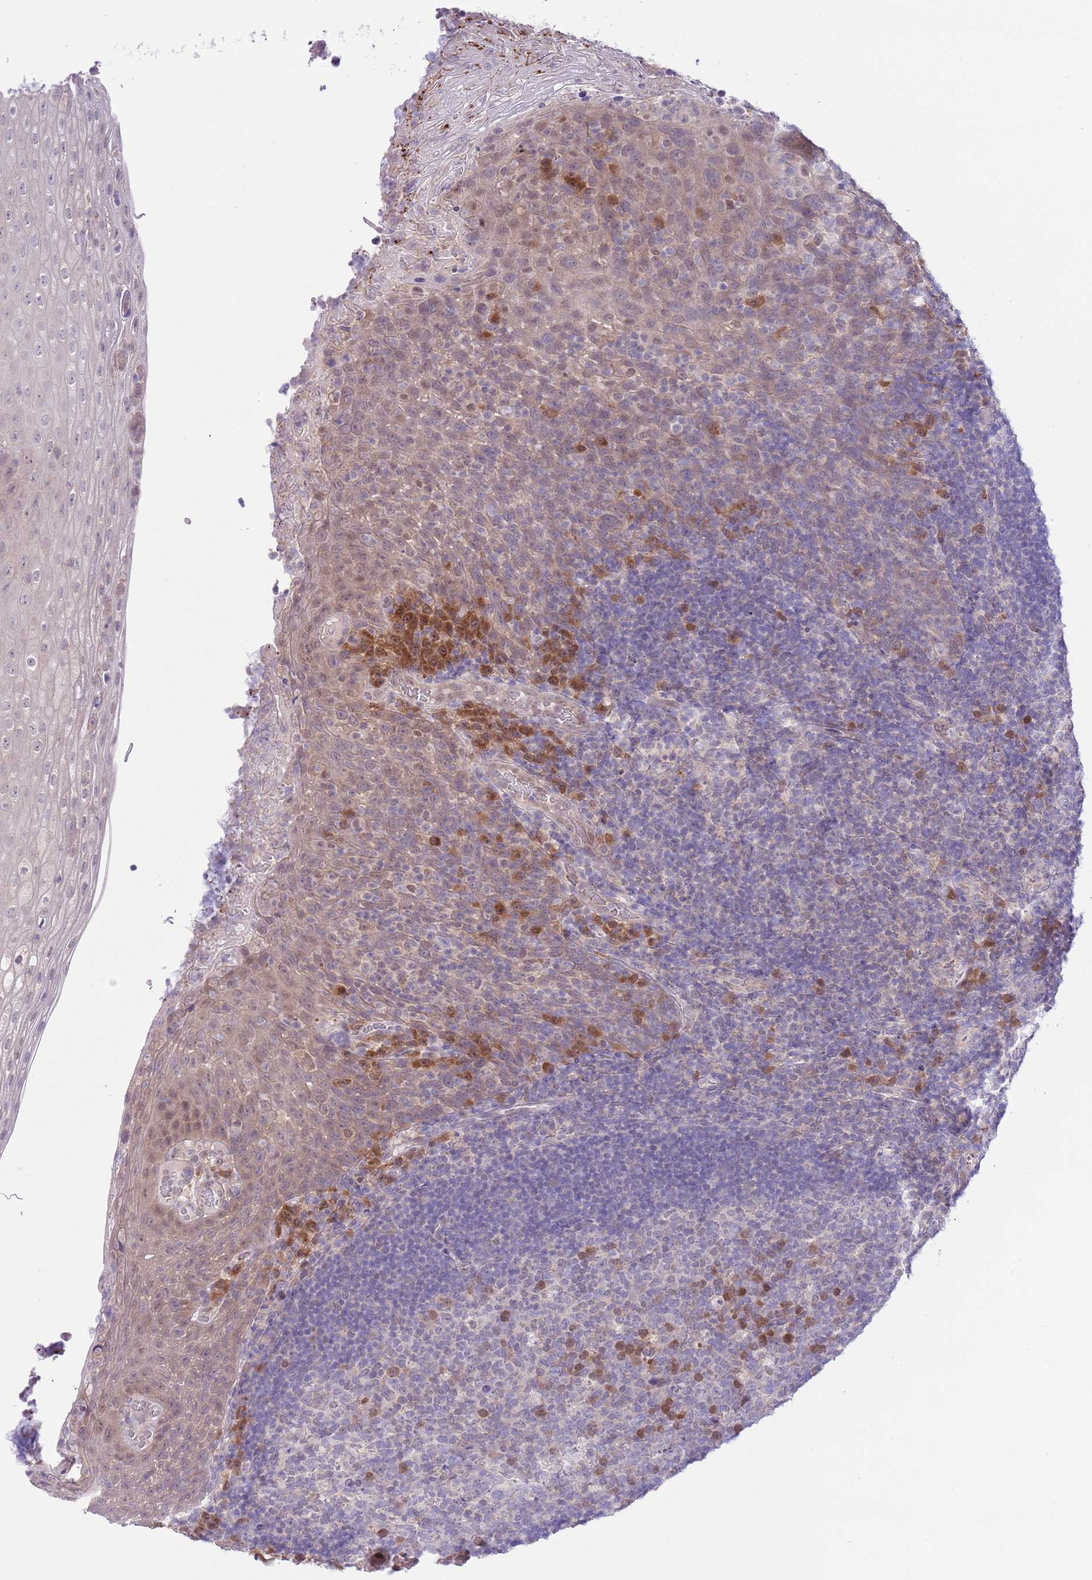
{"staining": {"intensity": "strong", "quantity": "<25%", "location": "cytoplasmic/membranous"}, "tissue": "tonsil", "cell_type": "Germinal center cells", "image_type": "normal", "snomed": [{"axis": "morphology", "description": "Normal tissue, NOS"}, {"axis": "topography", "description": "Tonsil"}], "caption": "Tonsil stained for a protein (brown) displays strong cytoplasmic/membranous positive positivity in about <25% of germinal center cells.", "gene": "GALK2", "patient": {"sex": "male", "age": 17}}